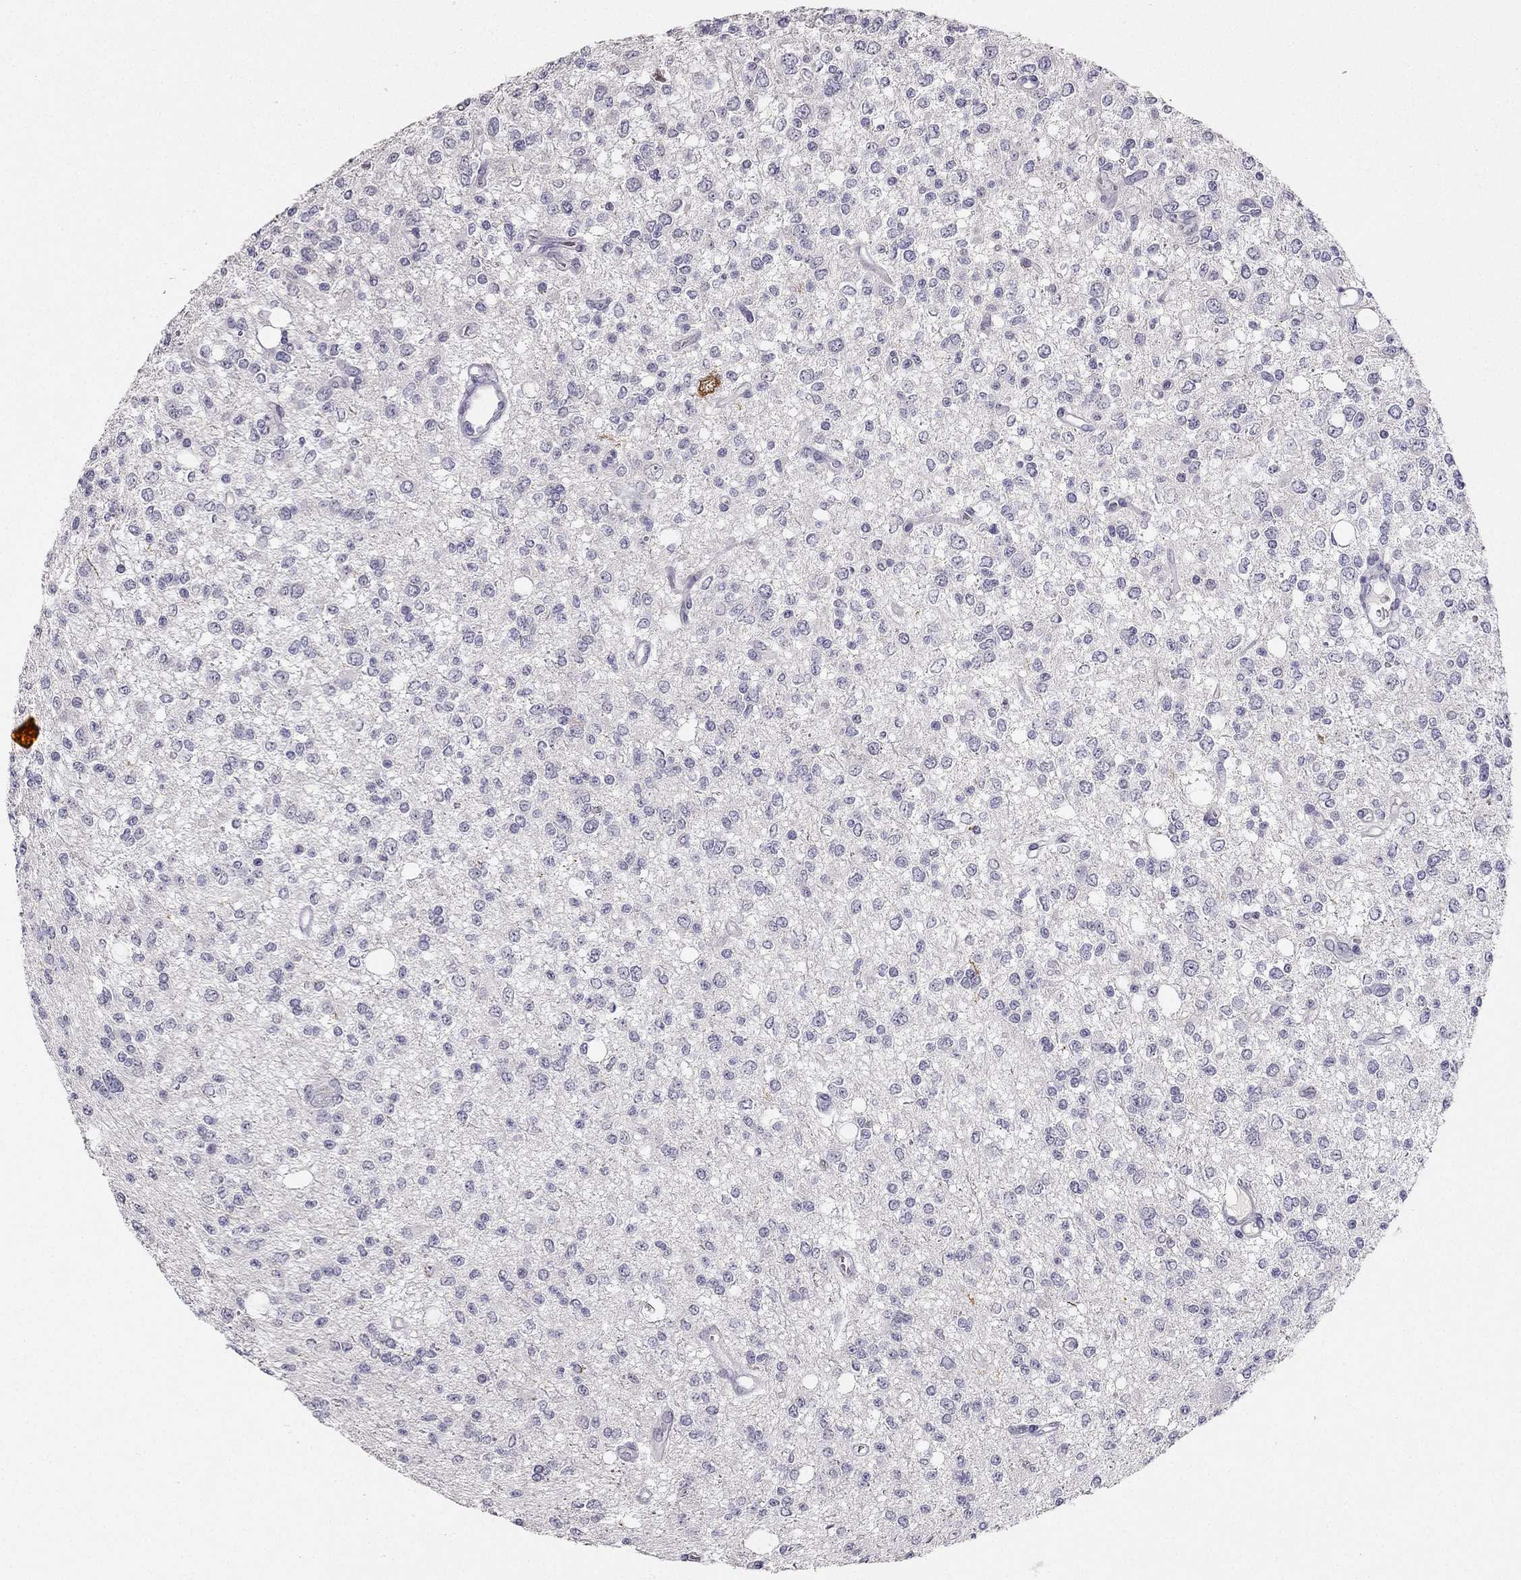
{"staining": {"intensity": "negative", "quantity": "none", "location": "none"}, "tissue": "glioma", "cell_type": "Tumor cells", "image_type": "cancer", "snomed": [{"axis": "morphology", "description": "Glioma, malignant, Low grade"}, {"axis": "topography", "description": "Brain"}], "caption": "This is an IHC photomicrograph of human malignant glioma (low-grade). There is no positivity in tumor cells.", "gene": "CALB2", "patient": {"sex": "male", "age": 67}}